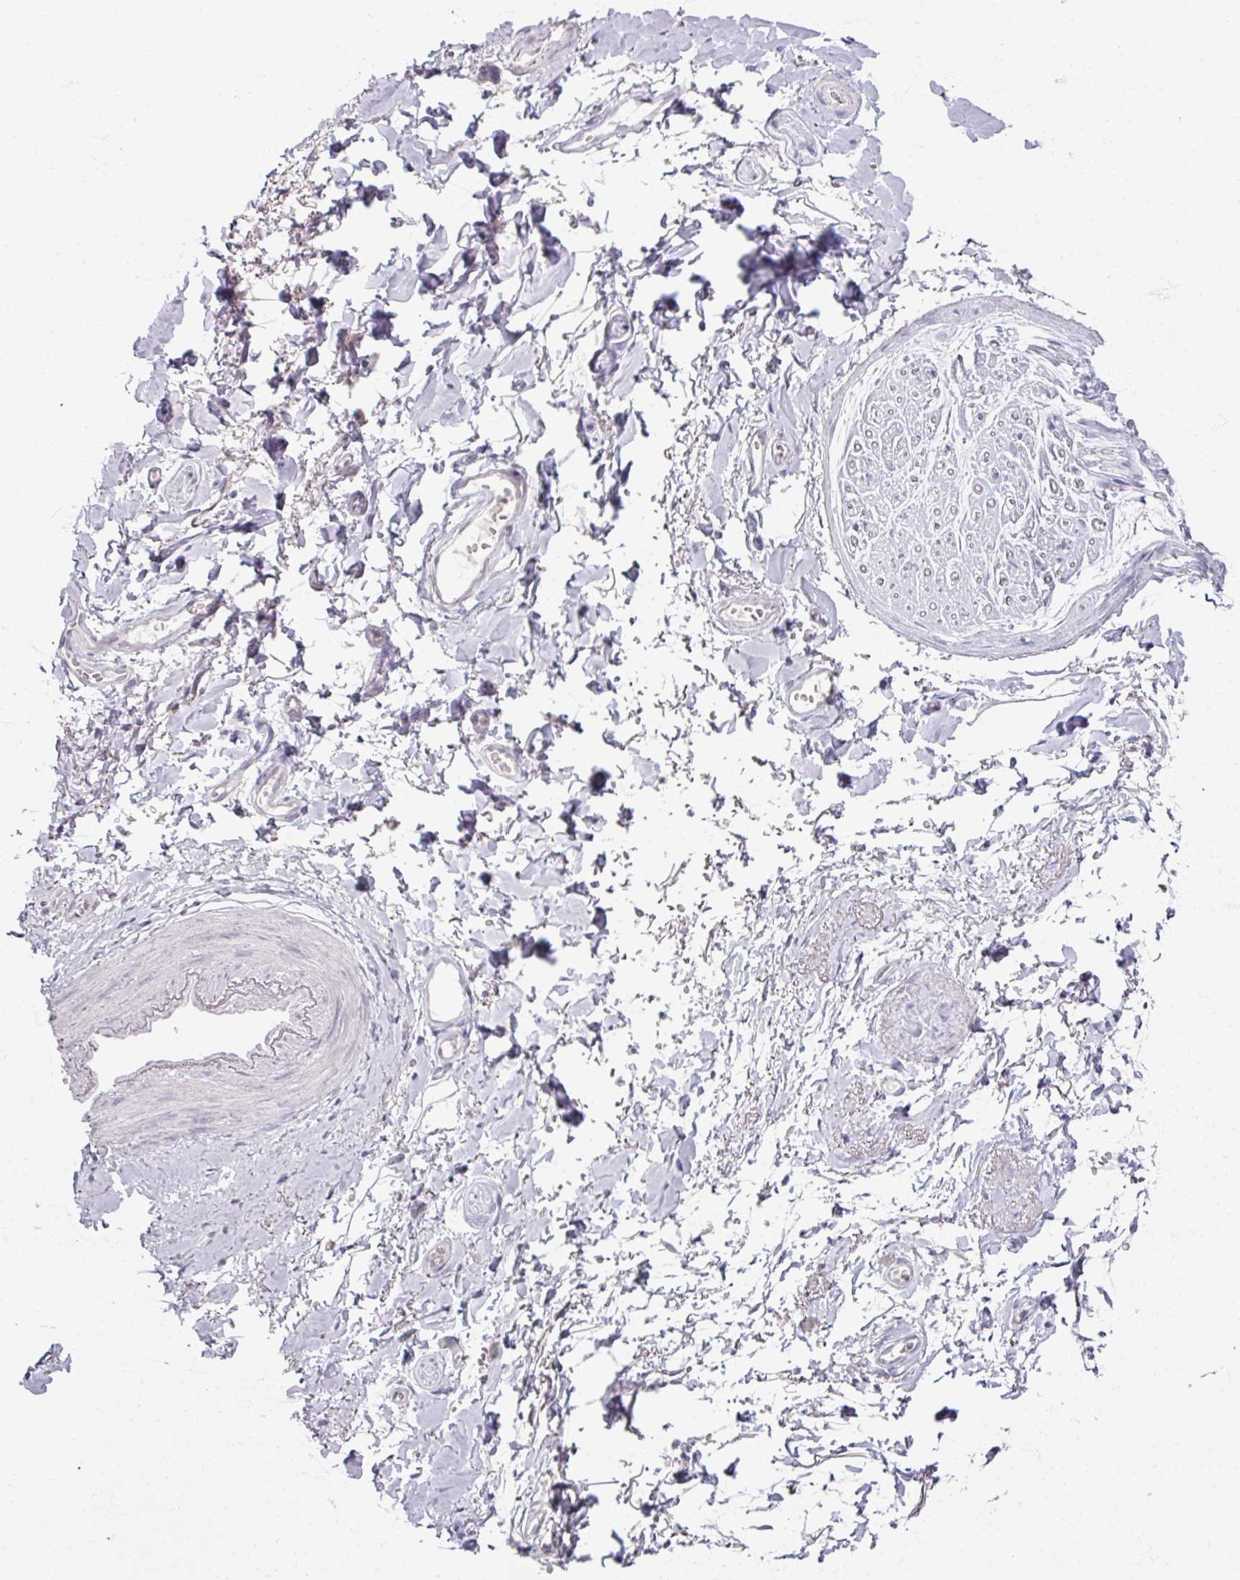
{"staining": {"intensity": "negative", "quantity": "none", "location": "none"}, "tissue": "soft tissue", "cell_type": "Fibroblasts", "image_type": "normal", "snomed": [{"axis": "morphology", "description": "Normal tissue, NOS"}, {"axis": "topography", "description": "Vulva"}, {"axis": "topography", "description": "Vagina"}, {"axis": "topography", "description": "Peripheral nerve tissue"}], "caption": "Micrograph shows no protein expression in fibroblasts of unremarkable soft tissue. The staining is performed using DAB brown chromogen with nuclei counter-stained in using hematoxylin.", "gene": "SOX11", "patient": {"sex": "female", "age": 66}}